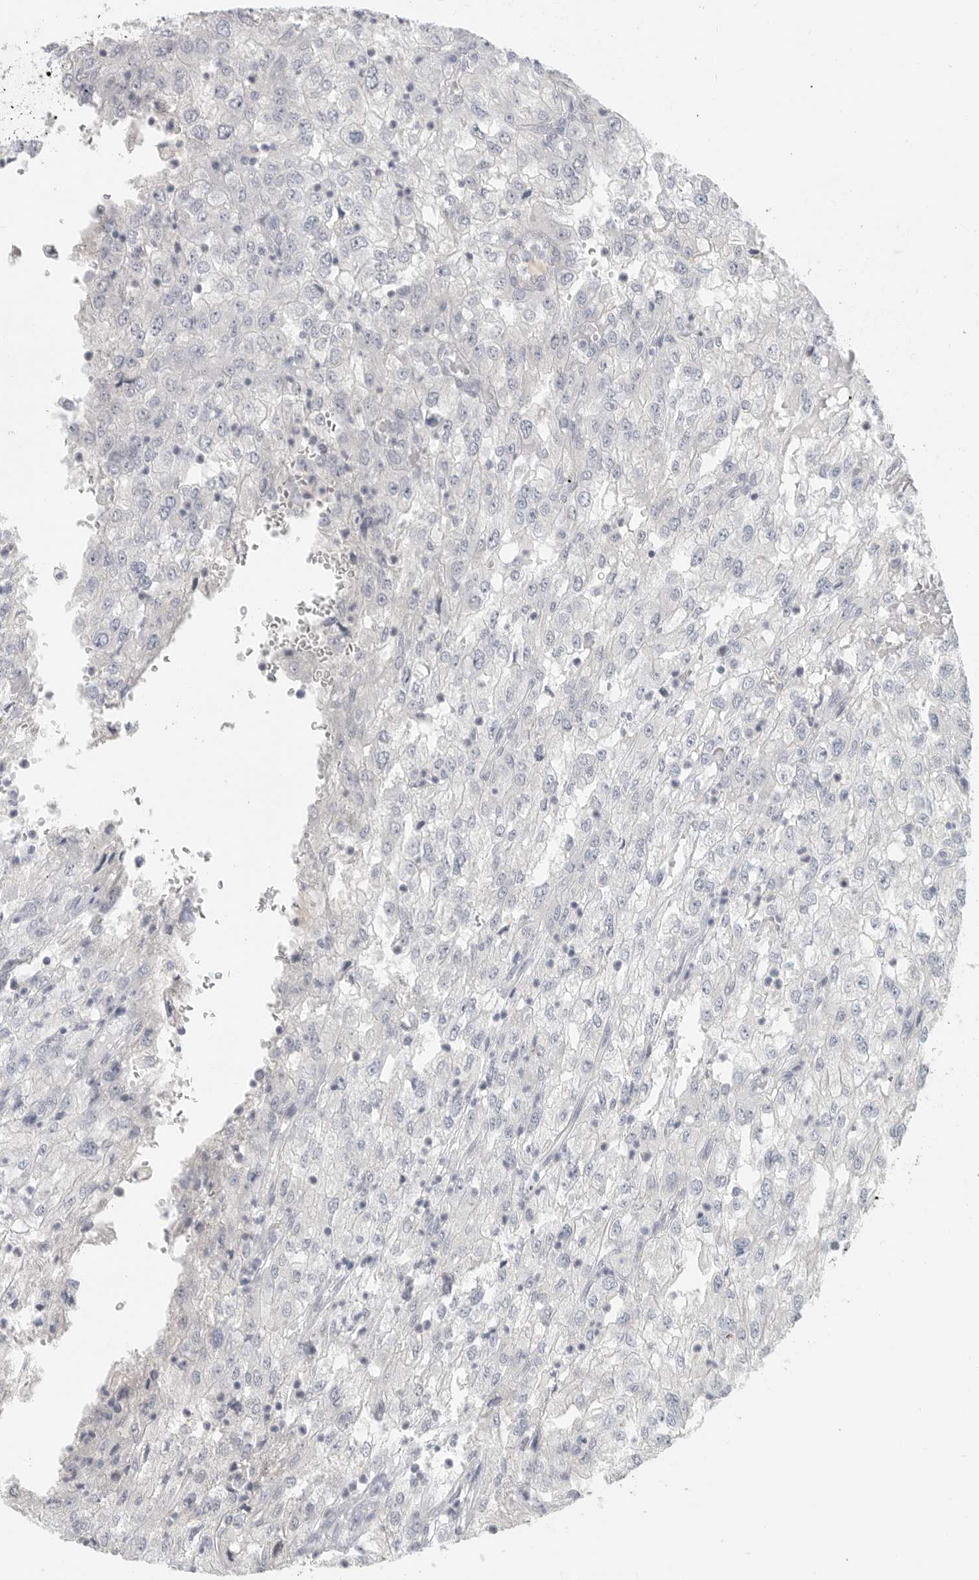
{"staining": {"intensity": "negative", "quantity": "none", "location": "none"}, "tissue": "renal cancer", "cell_type": "Tumor cells", "image_type": "cancer", "snomed": [{"axis": "morphology", "description": "Adenocarcinoma, NOS"}, {"axis": "topography", "description": "Kidney"}], "caption": "Tumor cells are negative for brown protein staining in renal adenocarcinoma.", "gene": "PAM", "patient": {"sex": "female", "age": 54}}